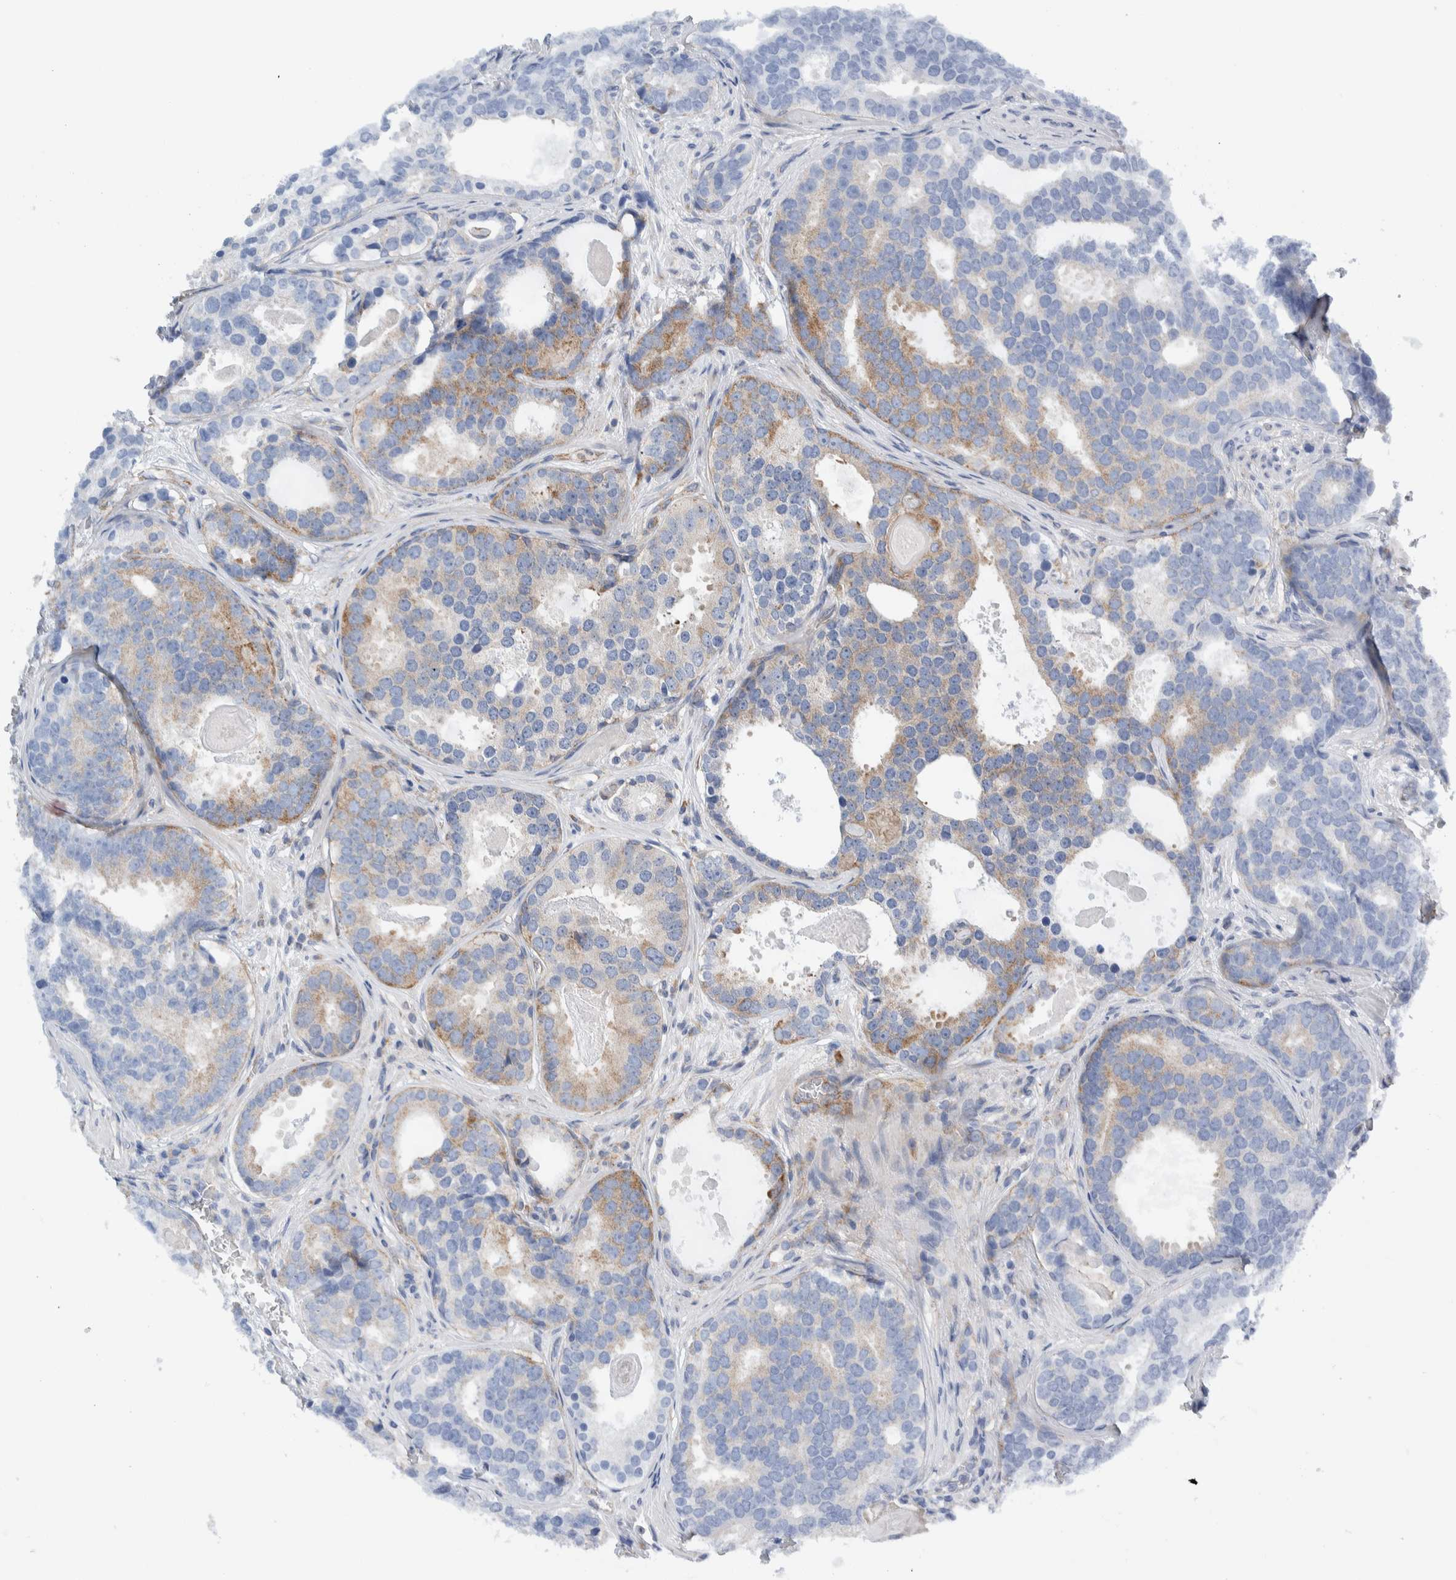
{"staining": {"intensity": "moderate", "quantity": "<25%", "location": "cytoplasmic/membranous"}, "tissue": "prostate cancer", "cell_type": "Tumor cells", "image_type": "cancer", "snomed": [{"axis": "morphology", "description": "Adenocarcinoma, High grade"}, {"axis": "topography", "description": "Prostate"}], "caption": "Tumor cells demonstrate moderate cytoplasmic/membranous staining in about <25% of cells in prostate adenocarcinoma (high-grade).", "gene": "RACK1", "patient": {"sex": "male", "age": 60}}